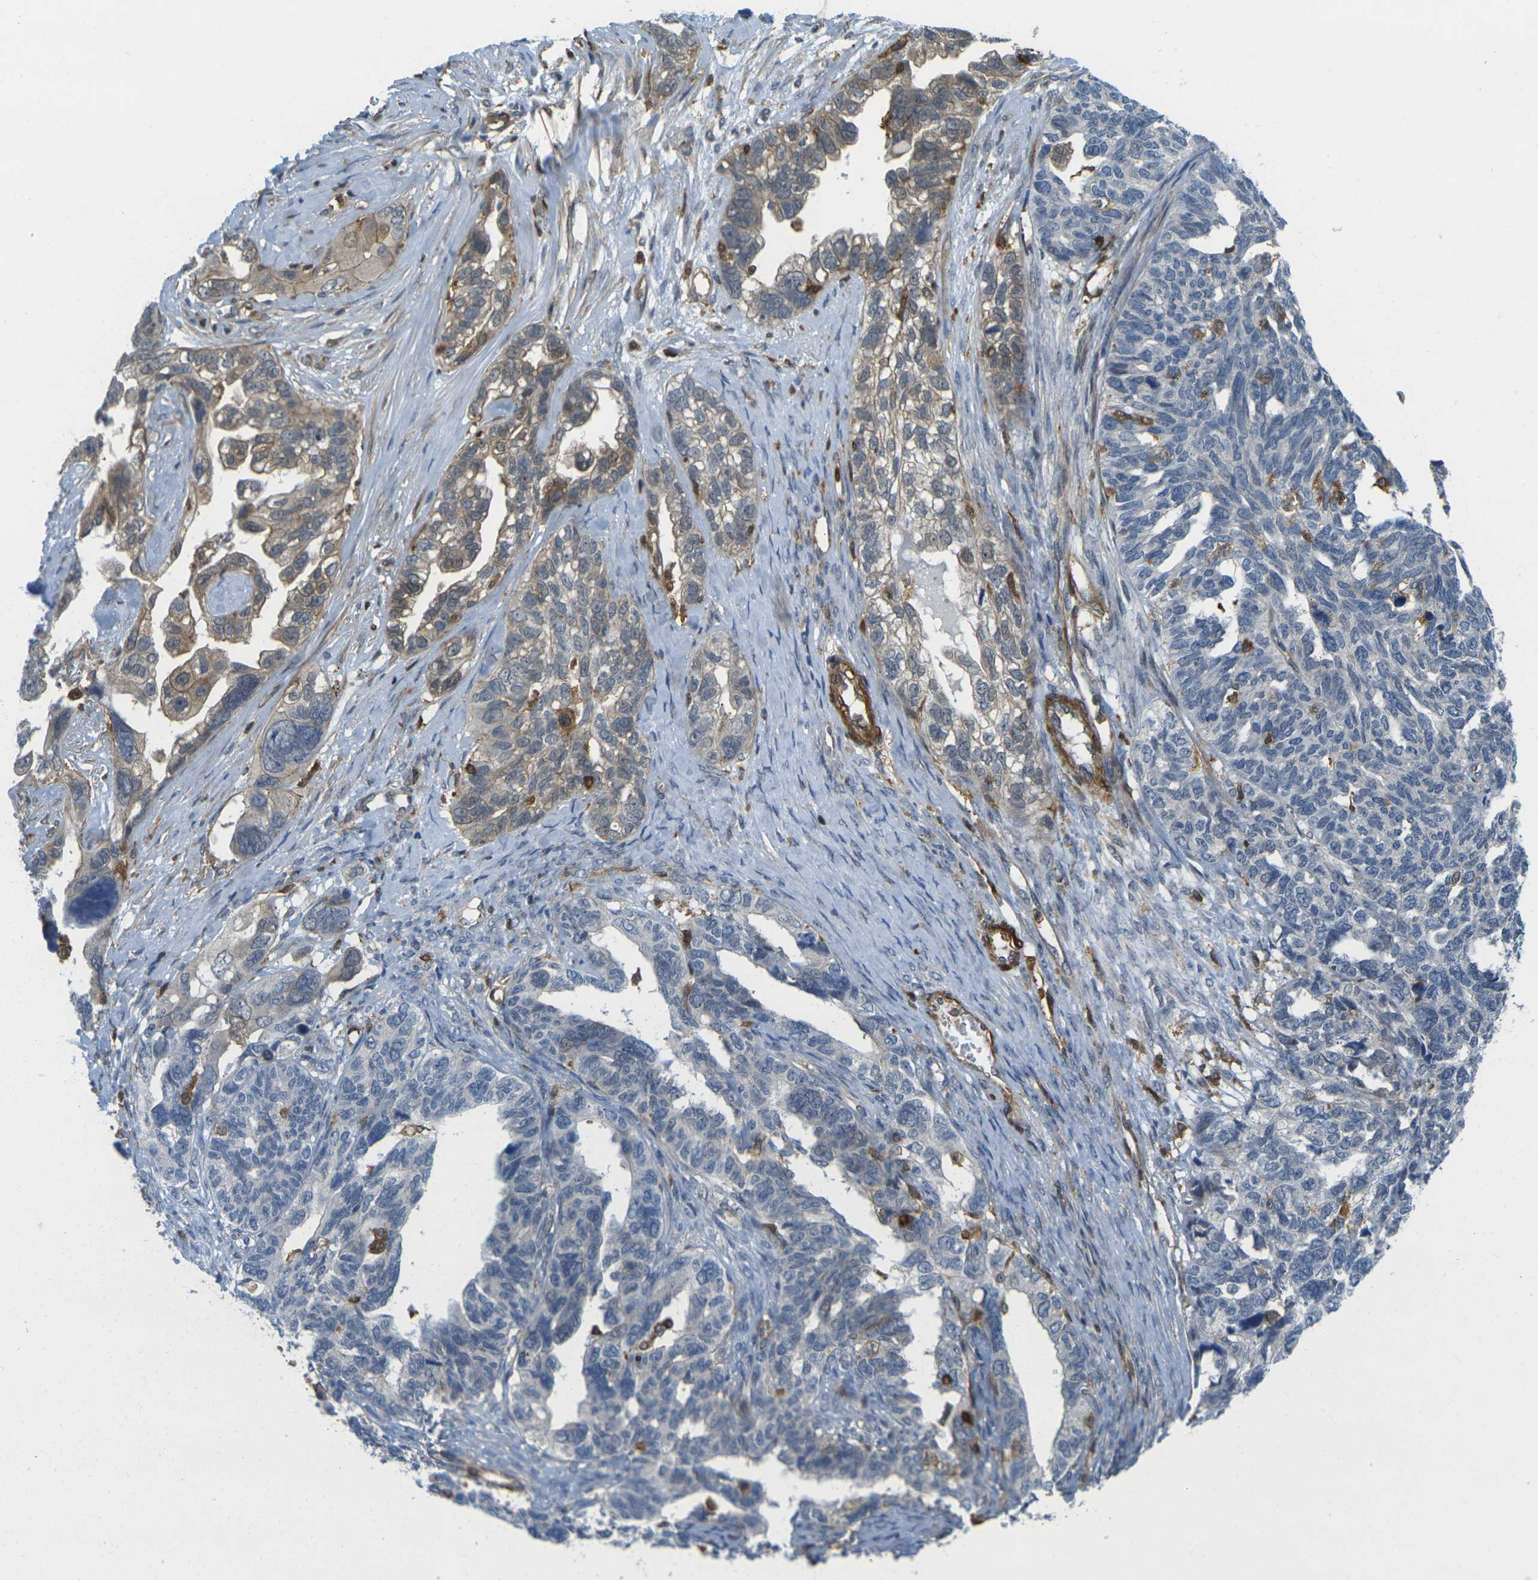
{"staining": {"intensity": "moderate", "quantity": "<25%", "location": "cytoplasmic/membranous"}, "tissue": "ovarian cancer", "cell_type": "Tumor cells", "image_type": "cancer", "snomed": [{"axis": "morphology", "description": "Cystadenocarcinoma, serous, NOS"}, {"axis": "topography", "description": "Ovary"}], "caption": "Human serous cystadenocarcinoma (ovarian) stained for a protein (brown) exhibits moderate cytoplasmic/membranous positive staining in about <25% of tumor cells.", "gene": "LASP1", "patient": {"sex": "female", "age": 79}}